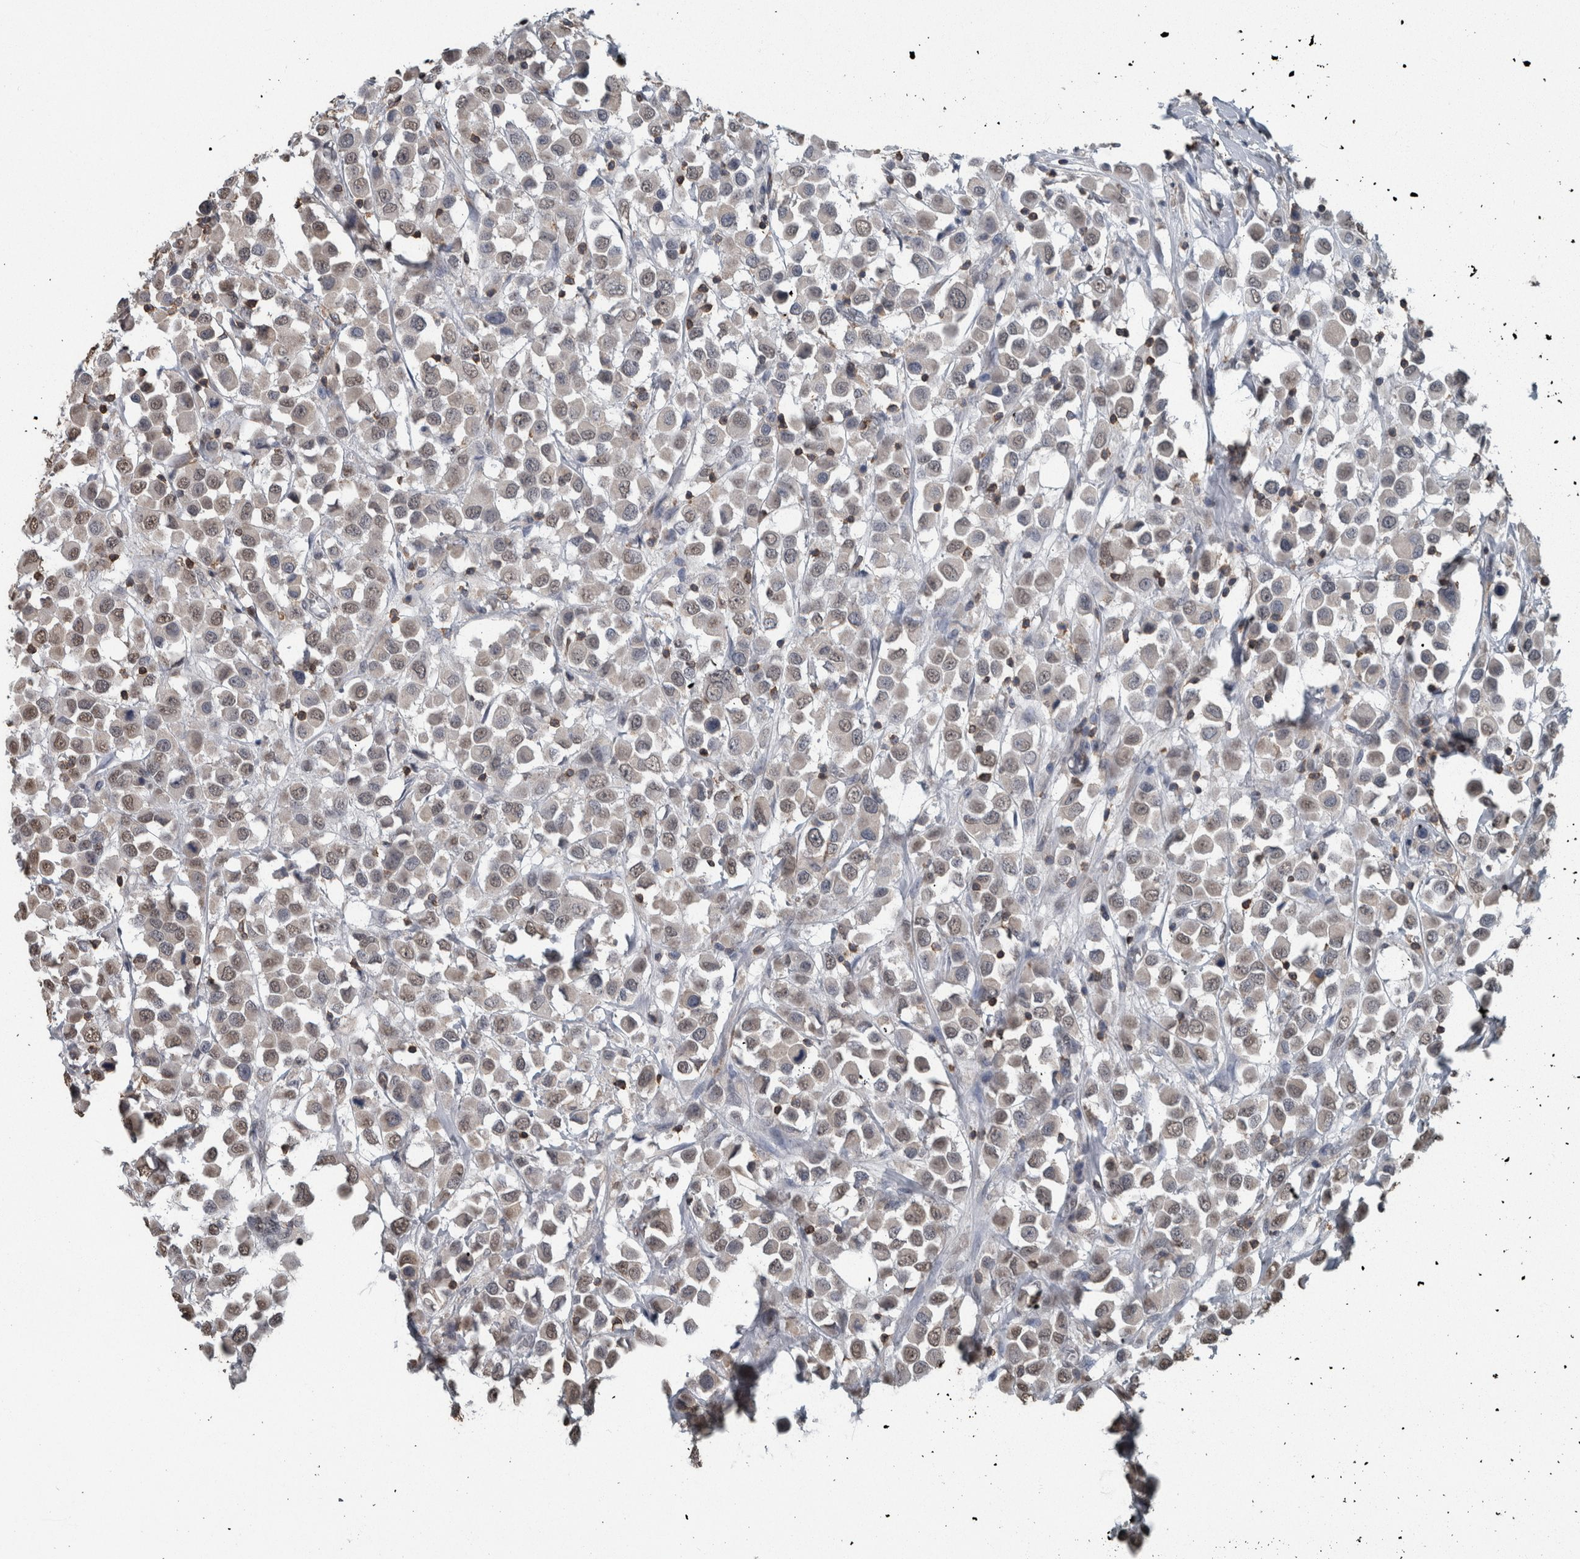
{"staining": {"intensity": "weak", "quantity": ">75%", "location": "nuclear"}, "tissue": "breast cancer", "cell_type": "Tumor cells", "image_type": "cancer", "snomed": [{"axis": "morphology", "description": "Duct carcinoma"}, {"axis": "topography", "description": "Breast"}], "caption": "Tumor cells exhibit low levels of weak nuclear positivity in about >75% of cells in breast cancer (intraductal carcinoma).", "gene": "MAFF", "patient": {"sex": "female", "age": 61}}